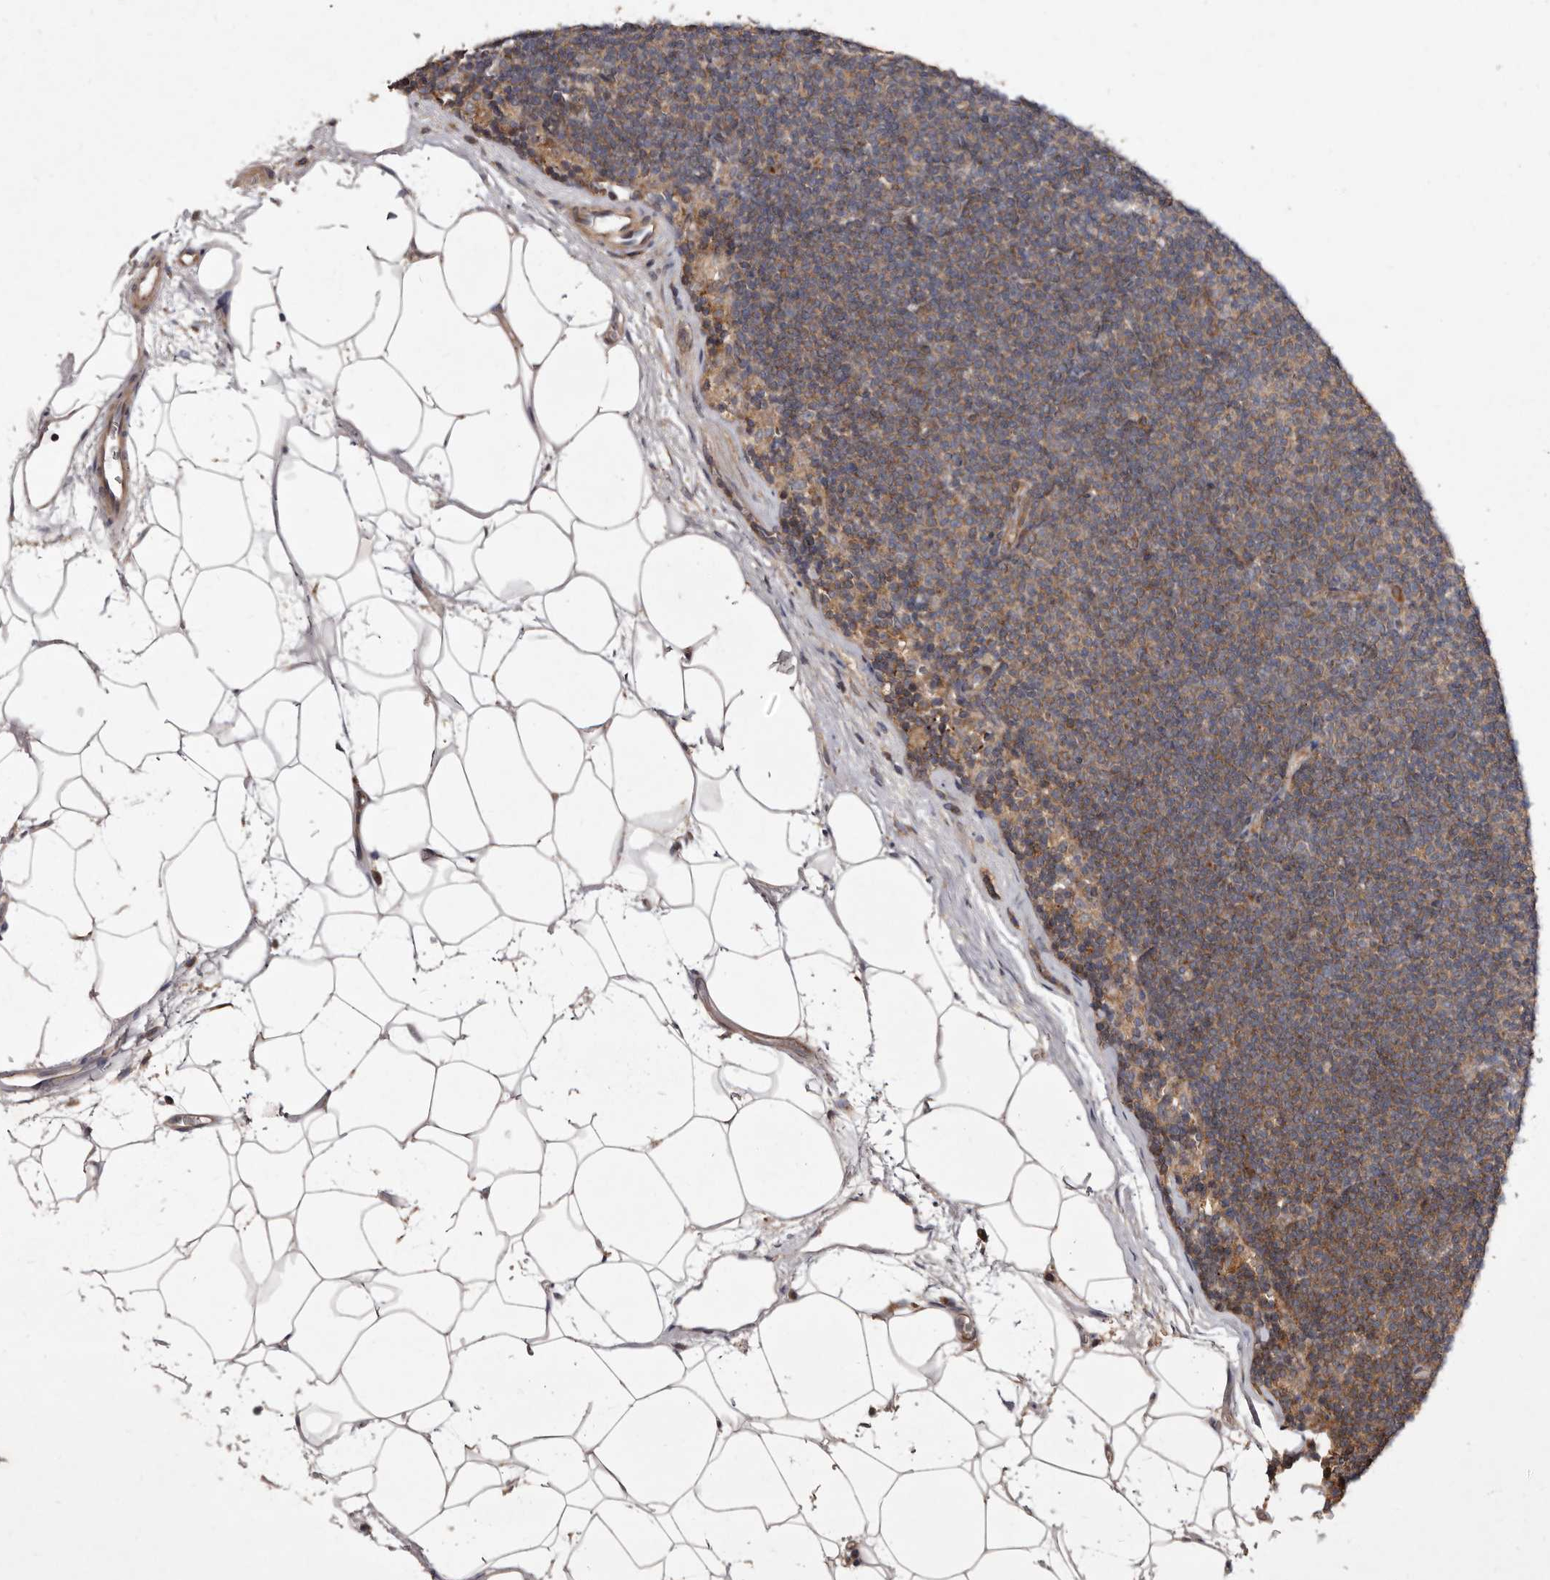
{"staining": {"intensity": "weak", "quantity": ">75%", "location": "cytoplasmic/membranous"}, "tissue": "lymphoma", "cell_type": "Tumor cells", "image_type": "cancer", "snomed": [{"axis": "morphology", "description": "Malignant lymphoma, non-Hodgkin's type, Low grade"}, {"axis": "topography", "description": "Lymph node"}], "caption": "The photomicrograph displays immunohistochemical staining of lymphoma. There is weak cytoplasmic/membranous positivity is present in about >75% of tumor cells.", "gene": "FLAD1", "patient": {"sex": "female", "age": 53}}